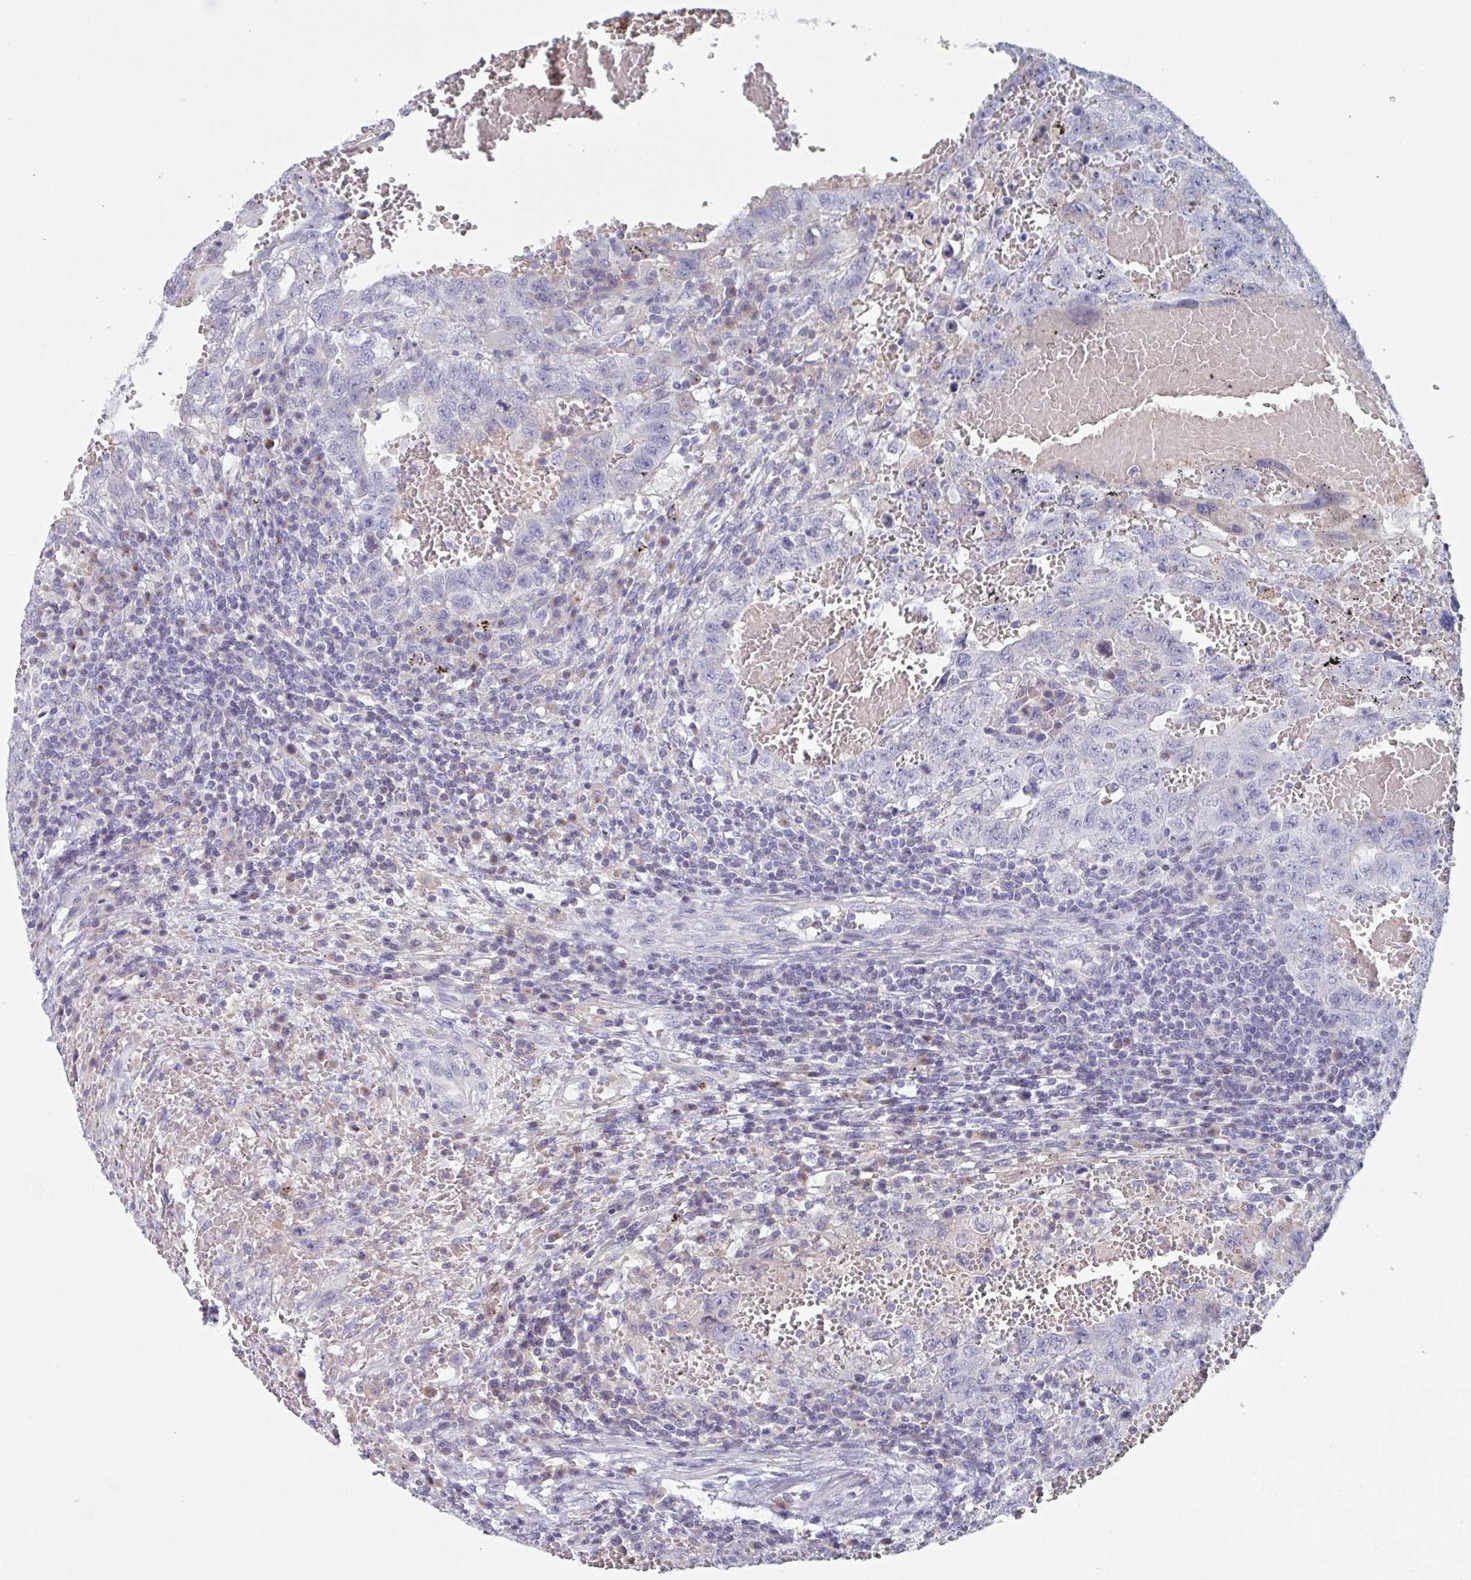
{"staining": {"intensity": "negative", "quantity": "none", "location": "none"}, "tissue": "testis cancer", "cell_type": "Tumor cells", "image_type": "cancer", "snomed": [{"axis": "morphology", "description": "Carcinoma, Embryonal, NOS"}, {"axis": "topography", "description": "Testis"}], "caption": "Testis cancer (embryonal carcinoma) was stained to show a protein in brown. There is no significant staining in tumor cells. Nuclei are stained in blue.", "gene": "NT5C3B", "patient": {"sex": "male", "age": 26}}